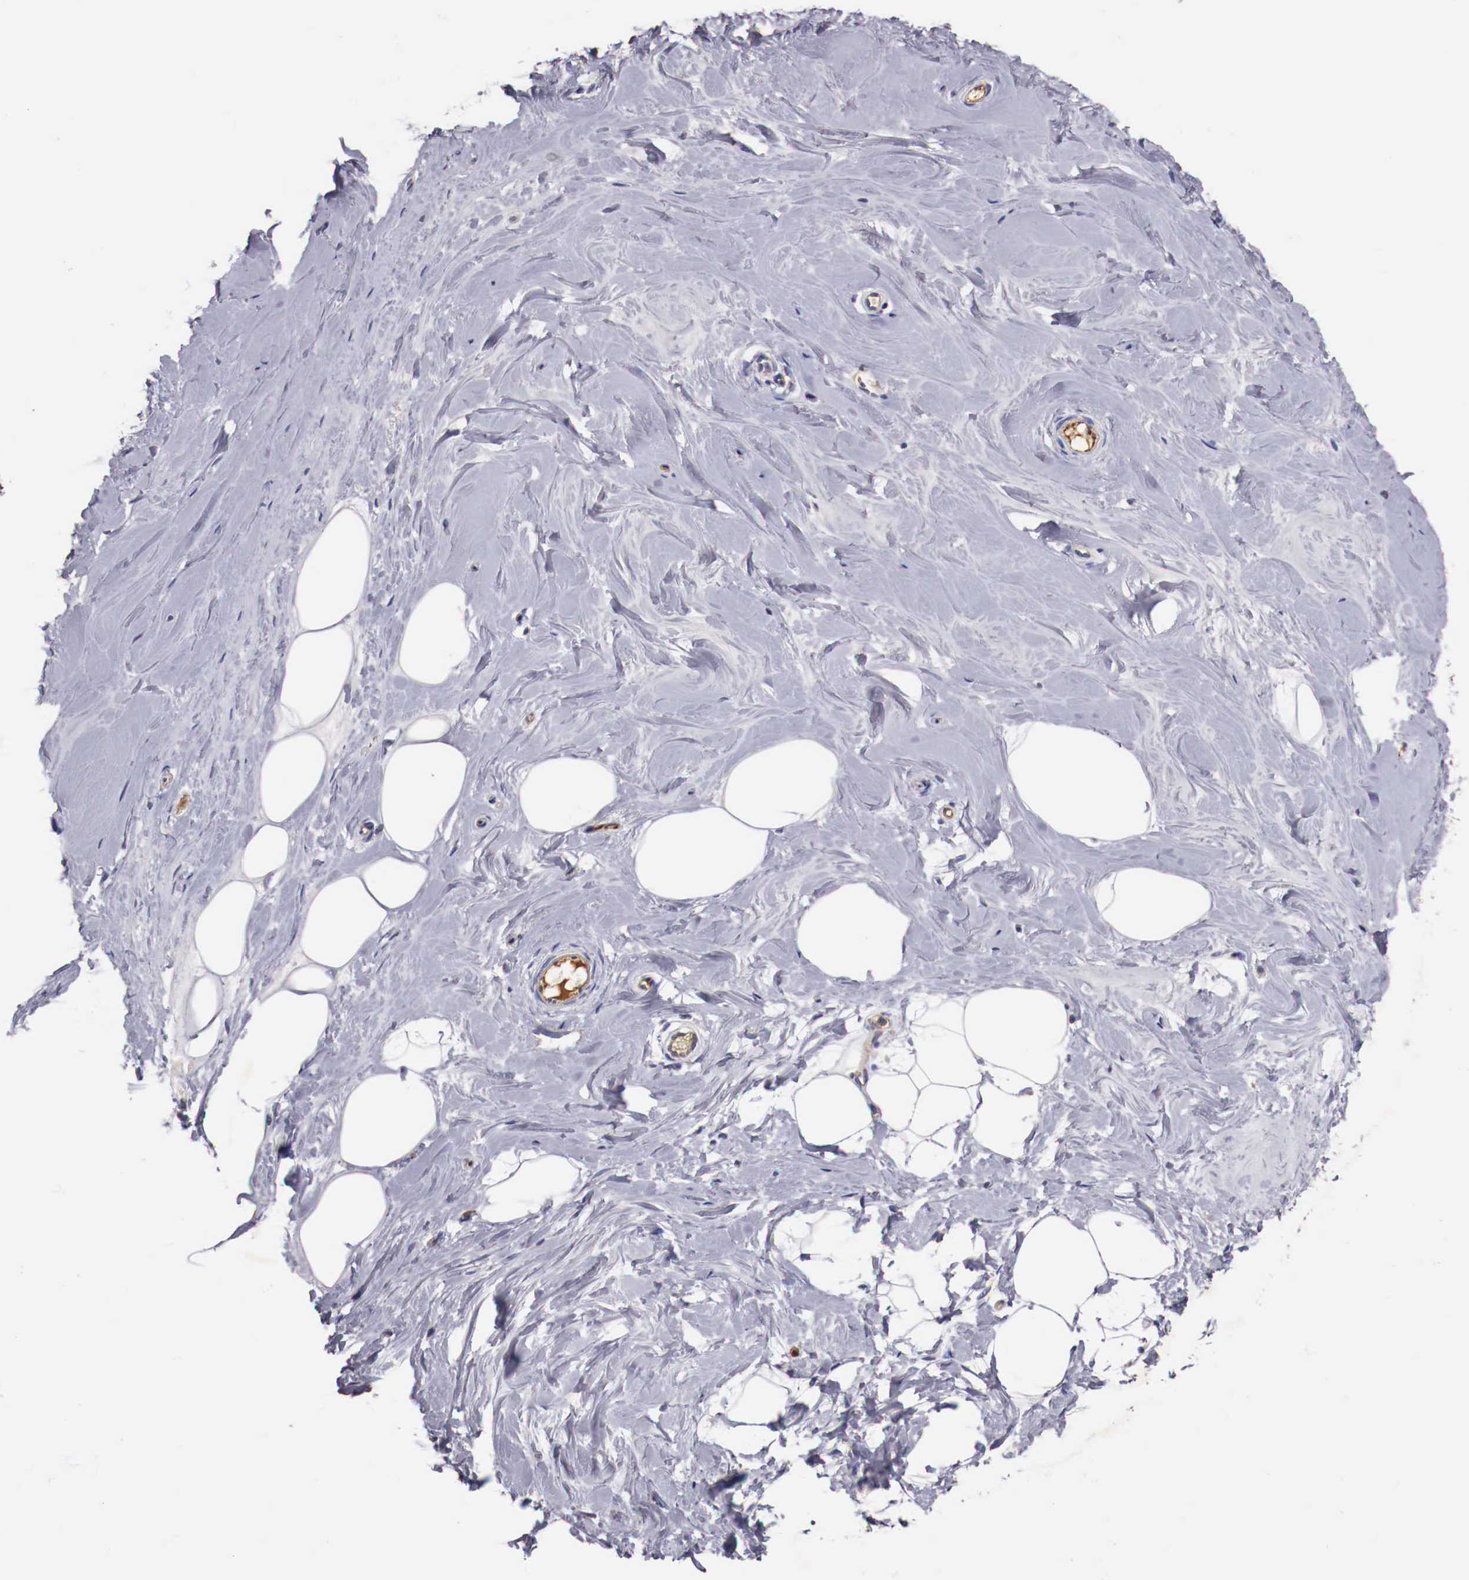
{"staining": {"intensity": "negative", "quantity": "none", "location": "none"}, "tissue": "breast", "cell_type": "Adipocytes", "image_type": "normal", "snomed": [{"axis": "morphology", "description": "Normal tissue, NOS"}, {"axis": "topography", "description": "Breast"}], "caption": "DAB immunohistochemical staining of unremarkable human breast reveals no significant positivity in adipocytes. (Brightfield microscopy of DAB (3,3'-diaminobenzidine) immunohistochemistry (IHC) at high magnification).", "gene": "PITPNA", "patient": {"sex": "female", "age": 44}}